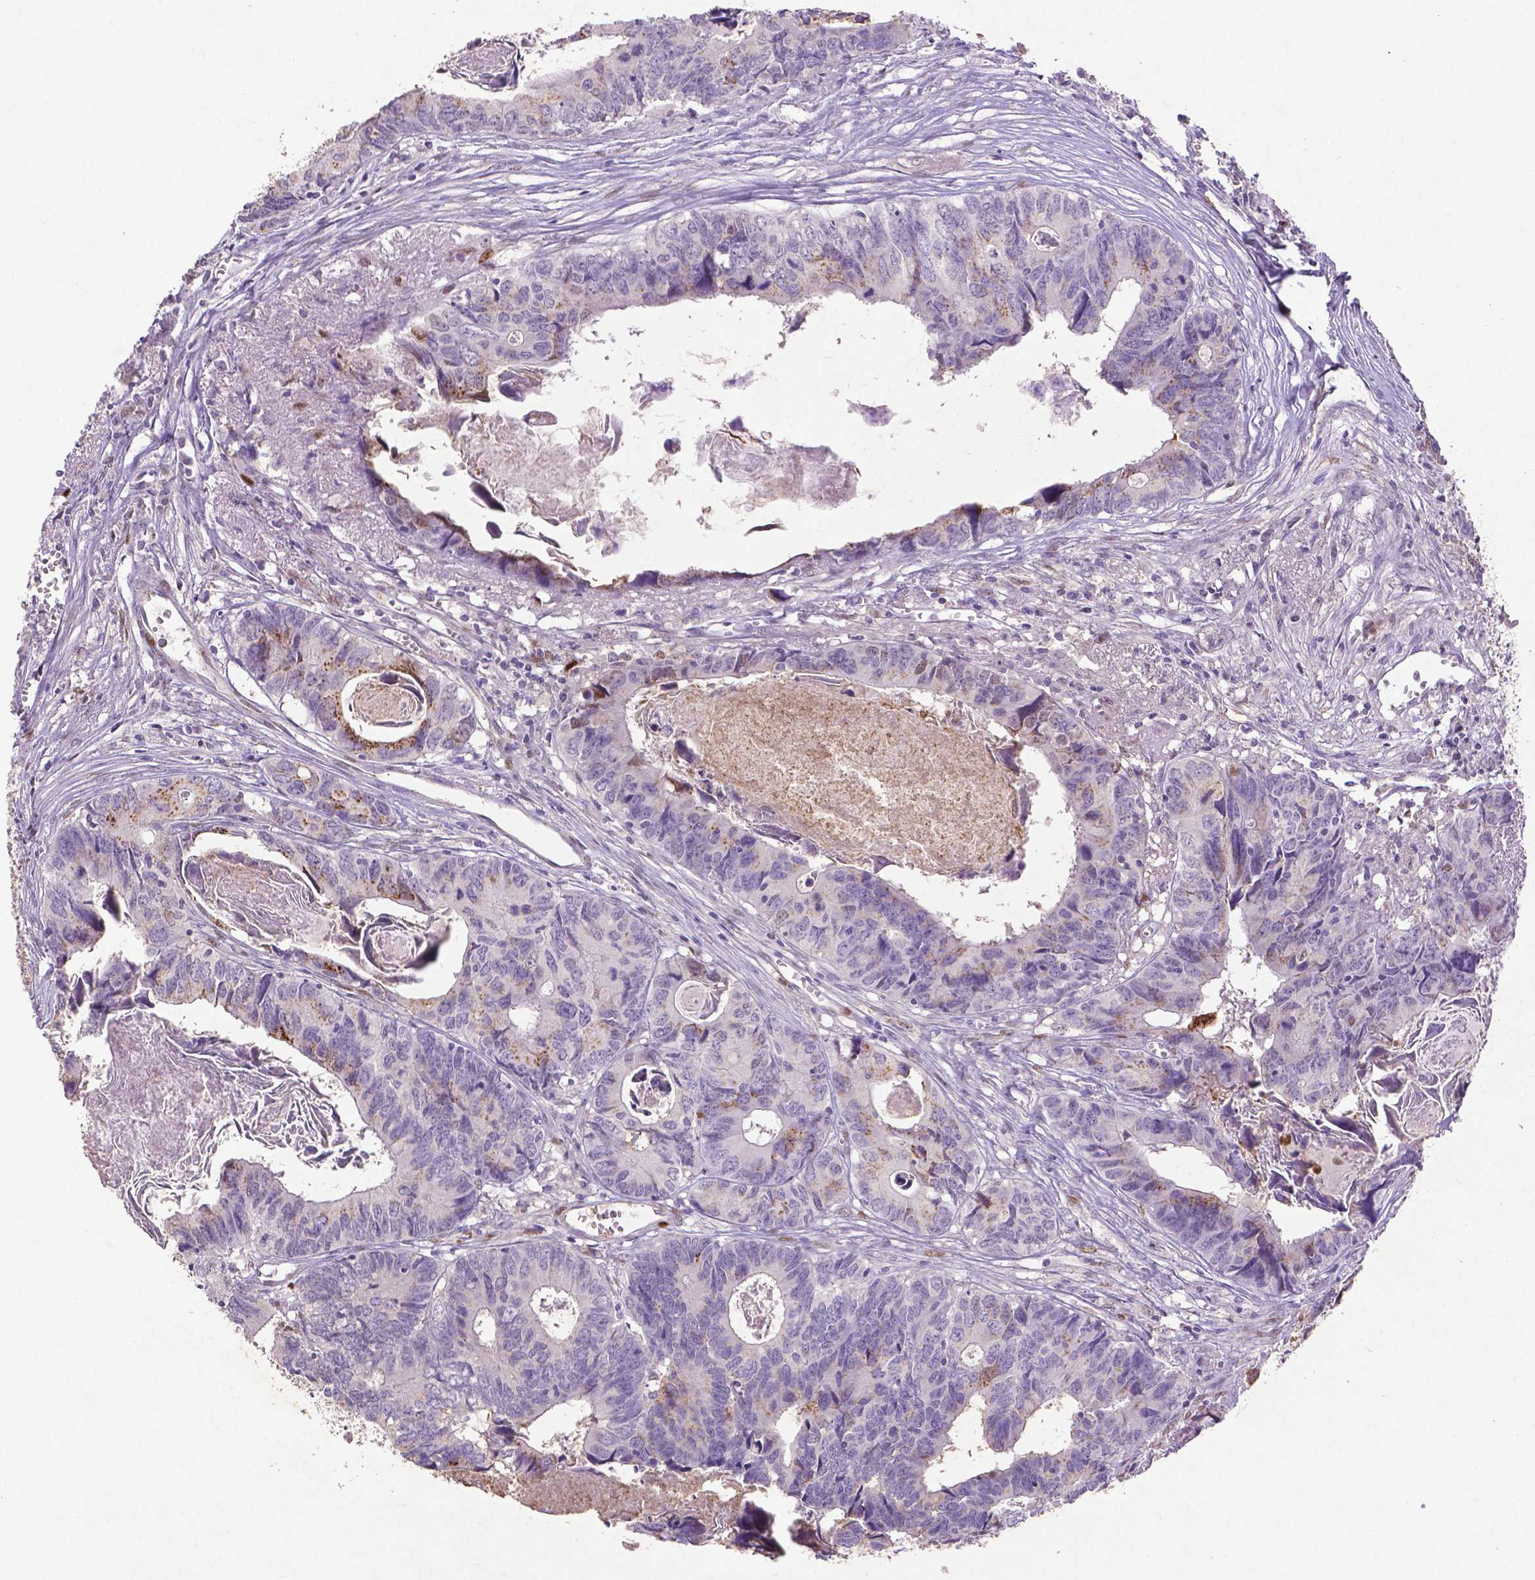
{"staining": {"intensity": "moderate", "quantity": "<25%", "location": "cytoplasmic/membranous,nuclear"}, "tissue": "colorectal cancer", "cell_type": "Tumor cells", "image_type": "cancer", "snomed": [{"axis": "morphology", "description": "Adenocarcinoma, NOS"}, {"axis": "topography", "description": "Colon"}], "caption": "There is low levels of moderate cytoplasmic/membranous and nuclear positivity in tumor cells of colorectal cancer, as demonstrated by immunohistochemical staining (brown color).", "gene": "CDKN1A", "patient": {"sex": "female", "age": 82}}